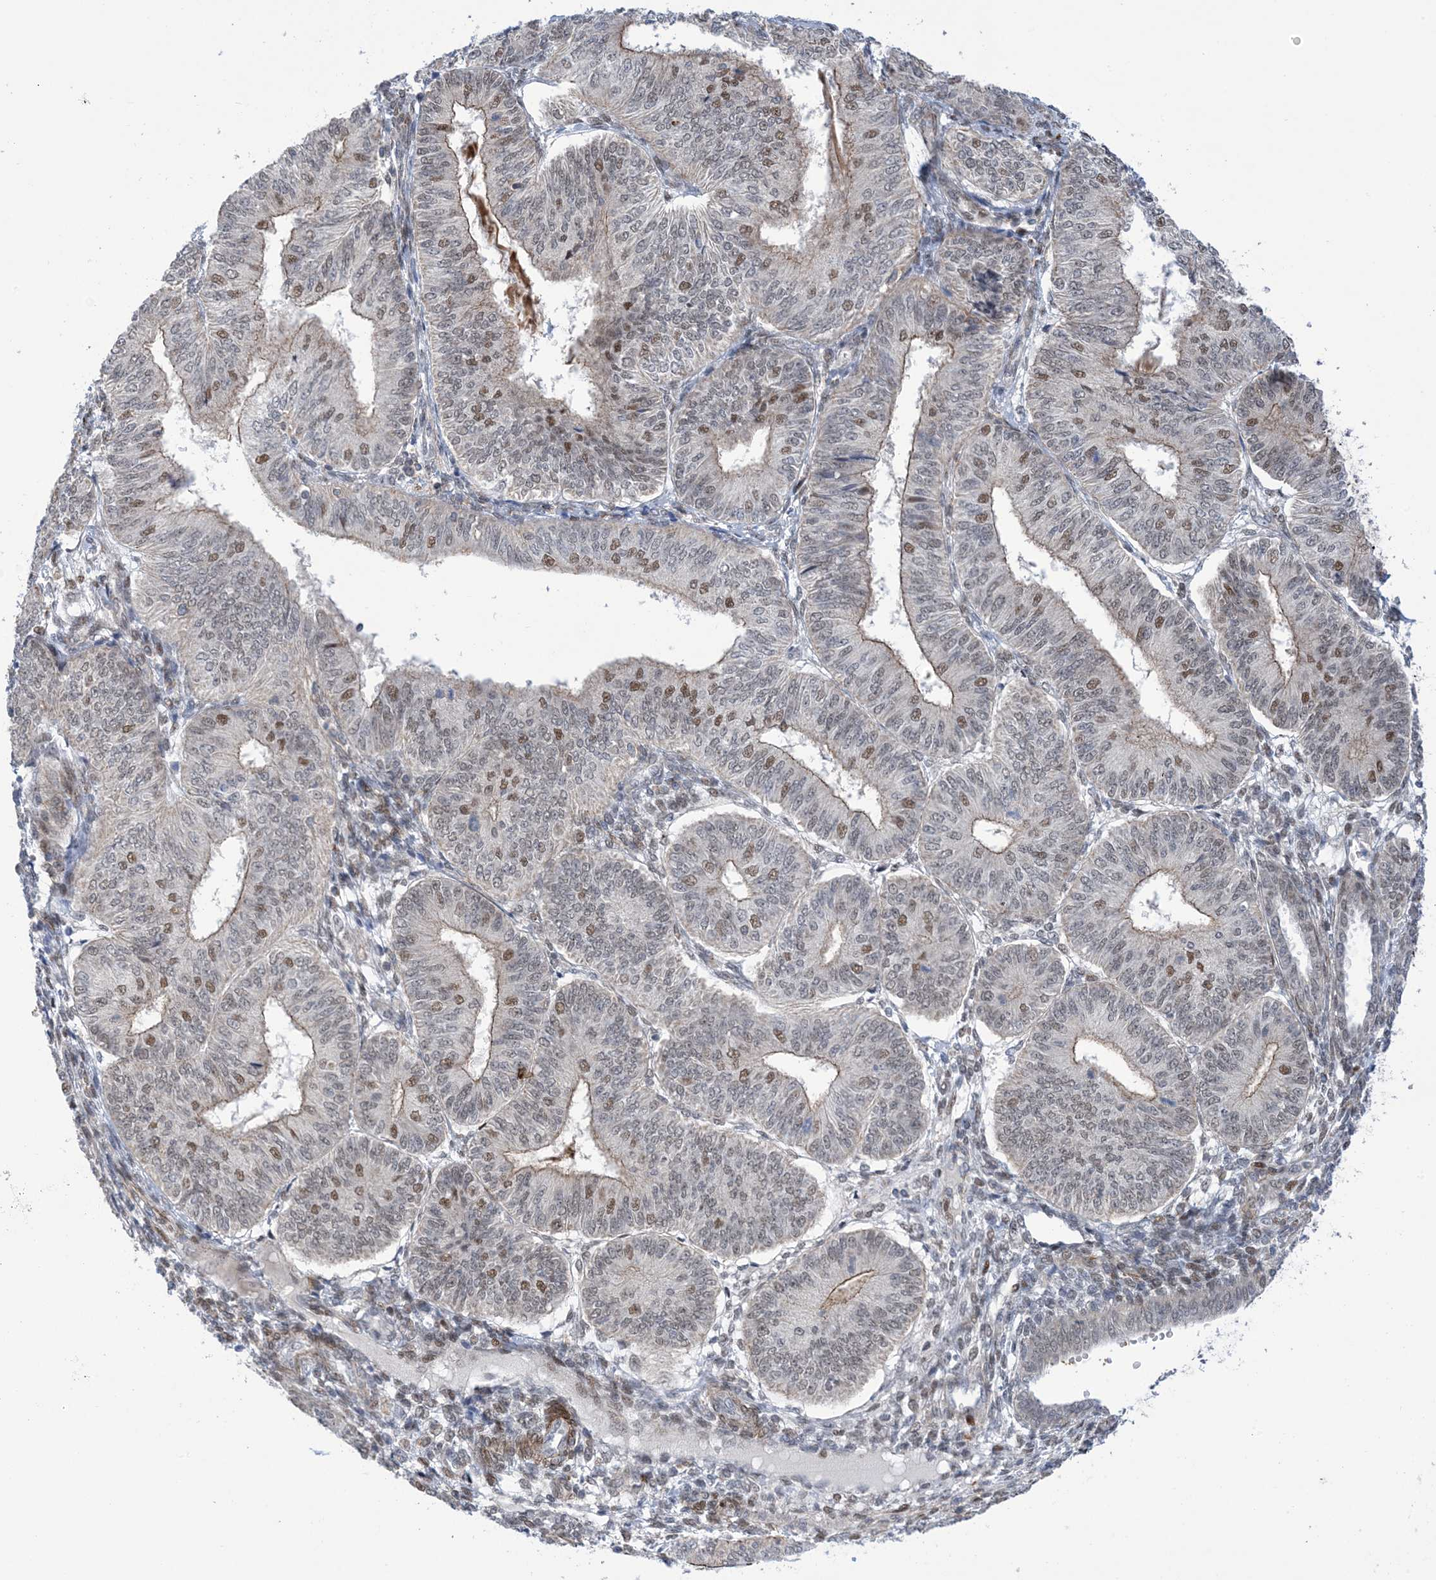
{"staining": {"intensity": "moderate", "quantity": "<25%", "location": "cytoplasmic/membranous,nuclear"}, "tissue": "endometrial cancer", "cell_type": "Tumor cells", "image_type": "cancer", "snomed": [{"axis": "morphology", "description": "Adenocarcinoma, NOS"}, {"axis": "topography", "description": "Endometrium"}], "caption": "DAB immunohistochemical staining of endometrial cancer (adenocarcinoma) exhibits moderate cytoplasmic/membranous and nuclear protein positivity in approximately <25% of tumor cells.", "gene": "ZNF8", "patient": {"sex": "female", "age": 58}}